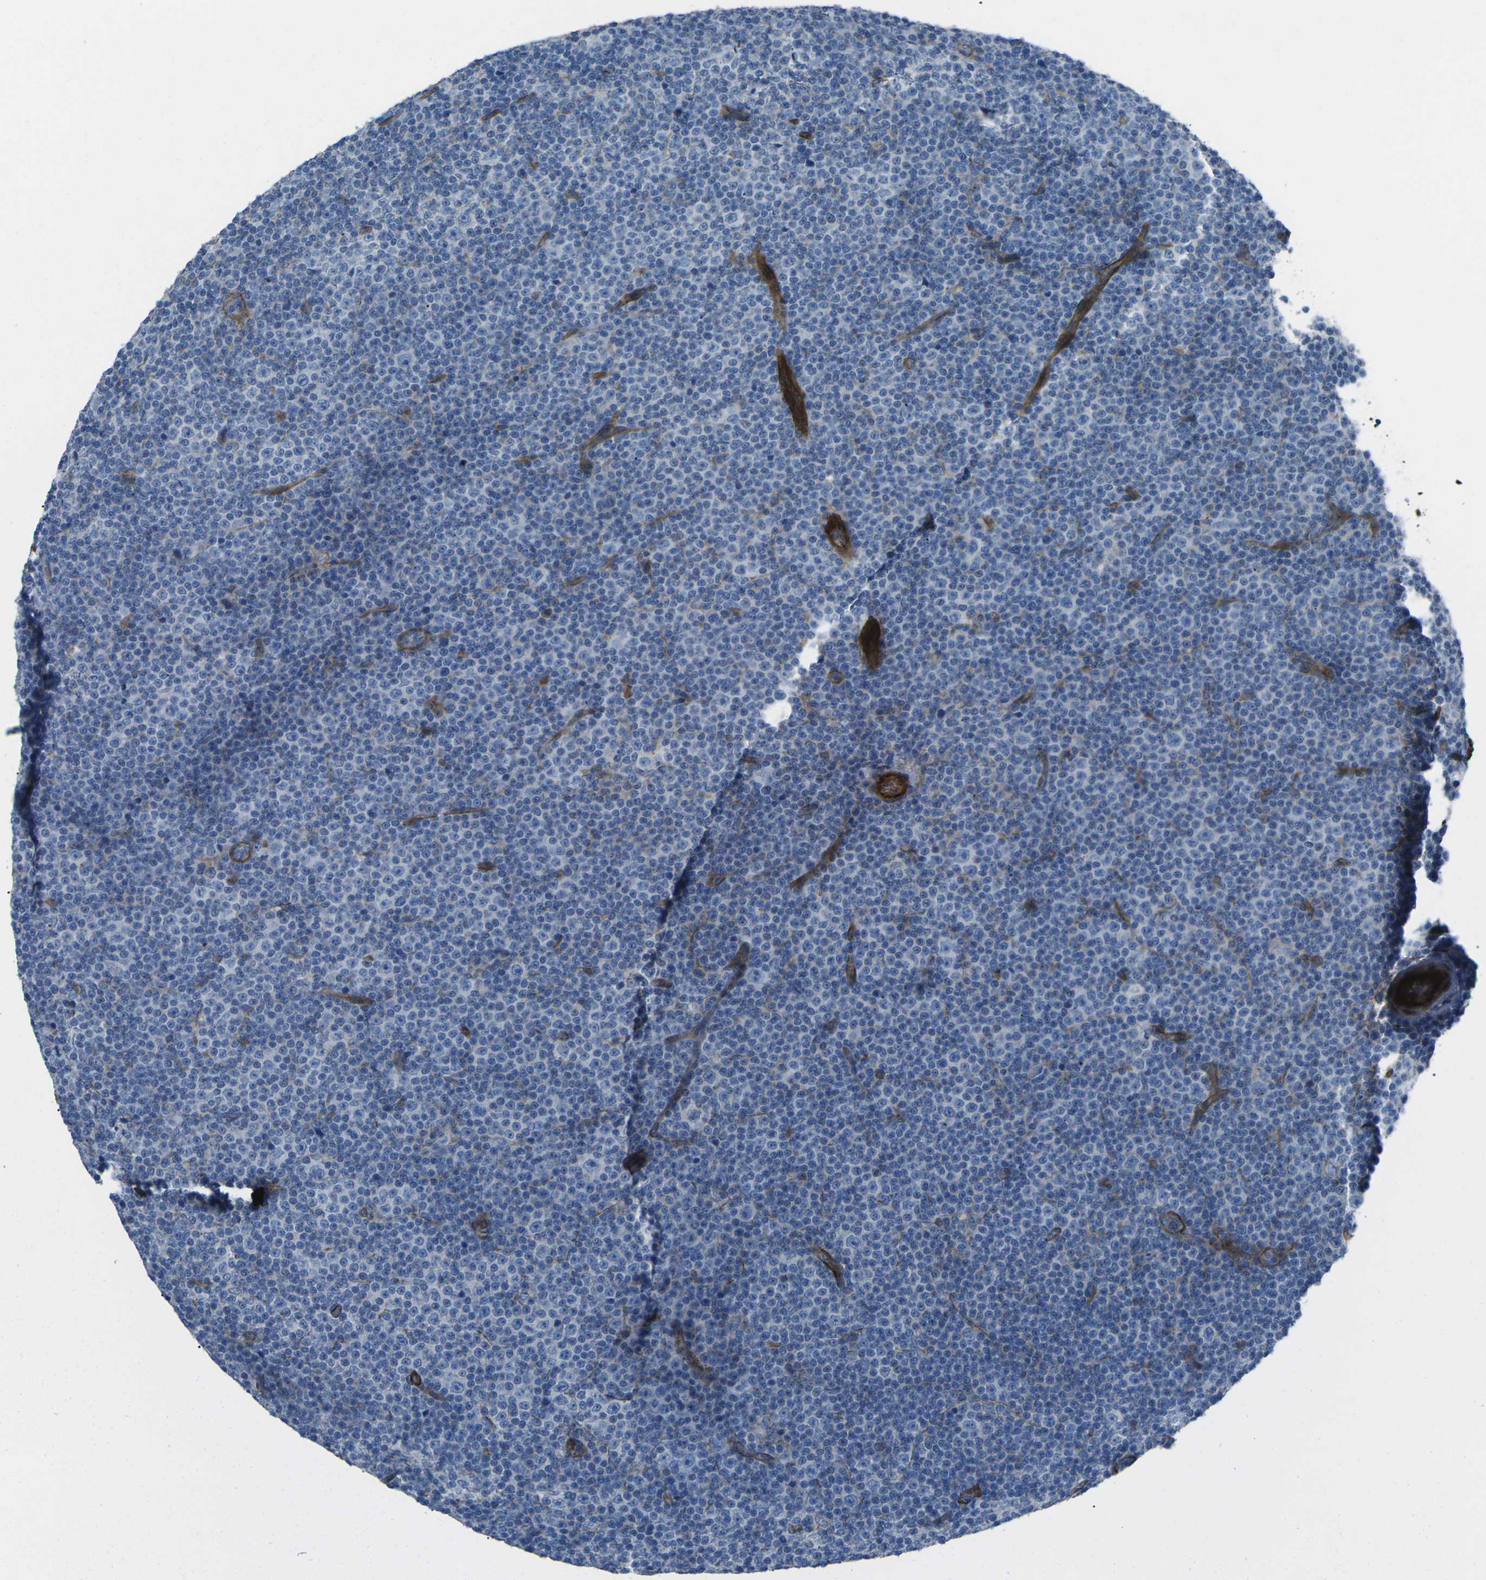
{"staining": {"intensity": "negative", "quantity": "none", "location": "none"}, "tissue": "lymphoma", "cell_type": "Tumor cells", "image_type": "cancer", "snomed": [{"axis": "morphology", "description": "Malignant lymphoma, non-Hodgkin's type, Low grade"}, {"axis": "topography", "description": "Lymph node"}], "caption": "Immunohistochemistry of human lymphoma demonstrates no staining in tumor cells.", "gene": "UTRN", "patient": {"sex": "female", "age": 67}}